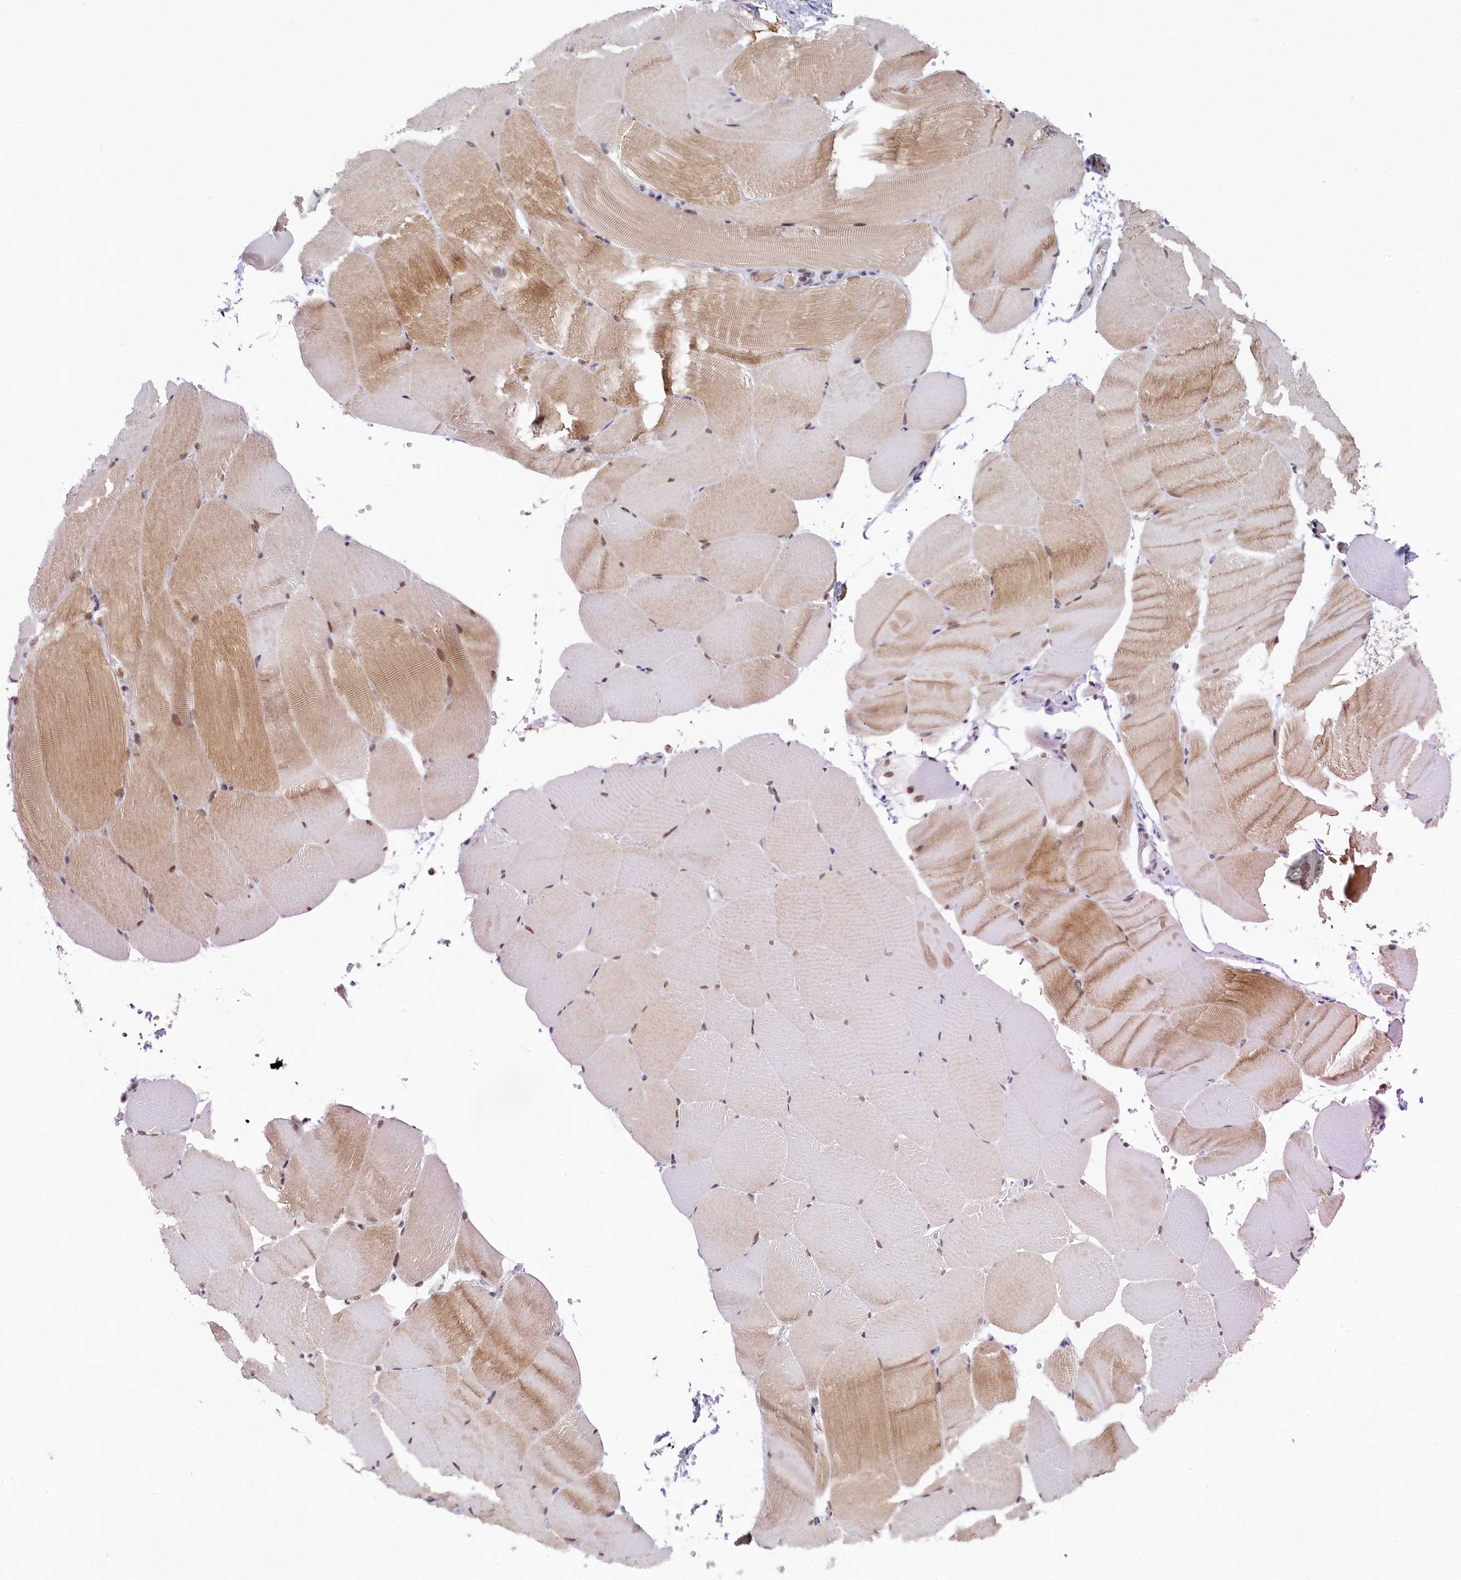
{"staining": {"intensity": "moderate", "quantity": "<25%", "location": "cytoplasmic/membranous,nuclear"}, "tissue": "skeletal muscle", "cell_type": "Myocytes", "image_type": "normal", "snomed": [{"axis": "morphology", "description": "Normal tissue, NOS"}, {"axis": "topography", "description": "Skeletal muscle"}, {"axis": "topography", "description": "Parathyroid gland"}], "caption": "Skeletal muscle stained with a brown dye reveals moderate cytoplasmic/membranous,nuclear positive staining in approximately <25% of myocytes.", "gene": "PPHLN1", "patient": {"sex": "female", "age": 37}}